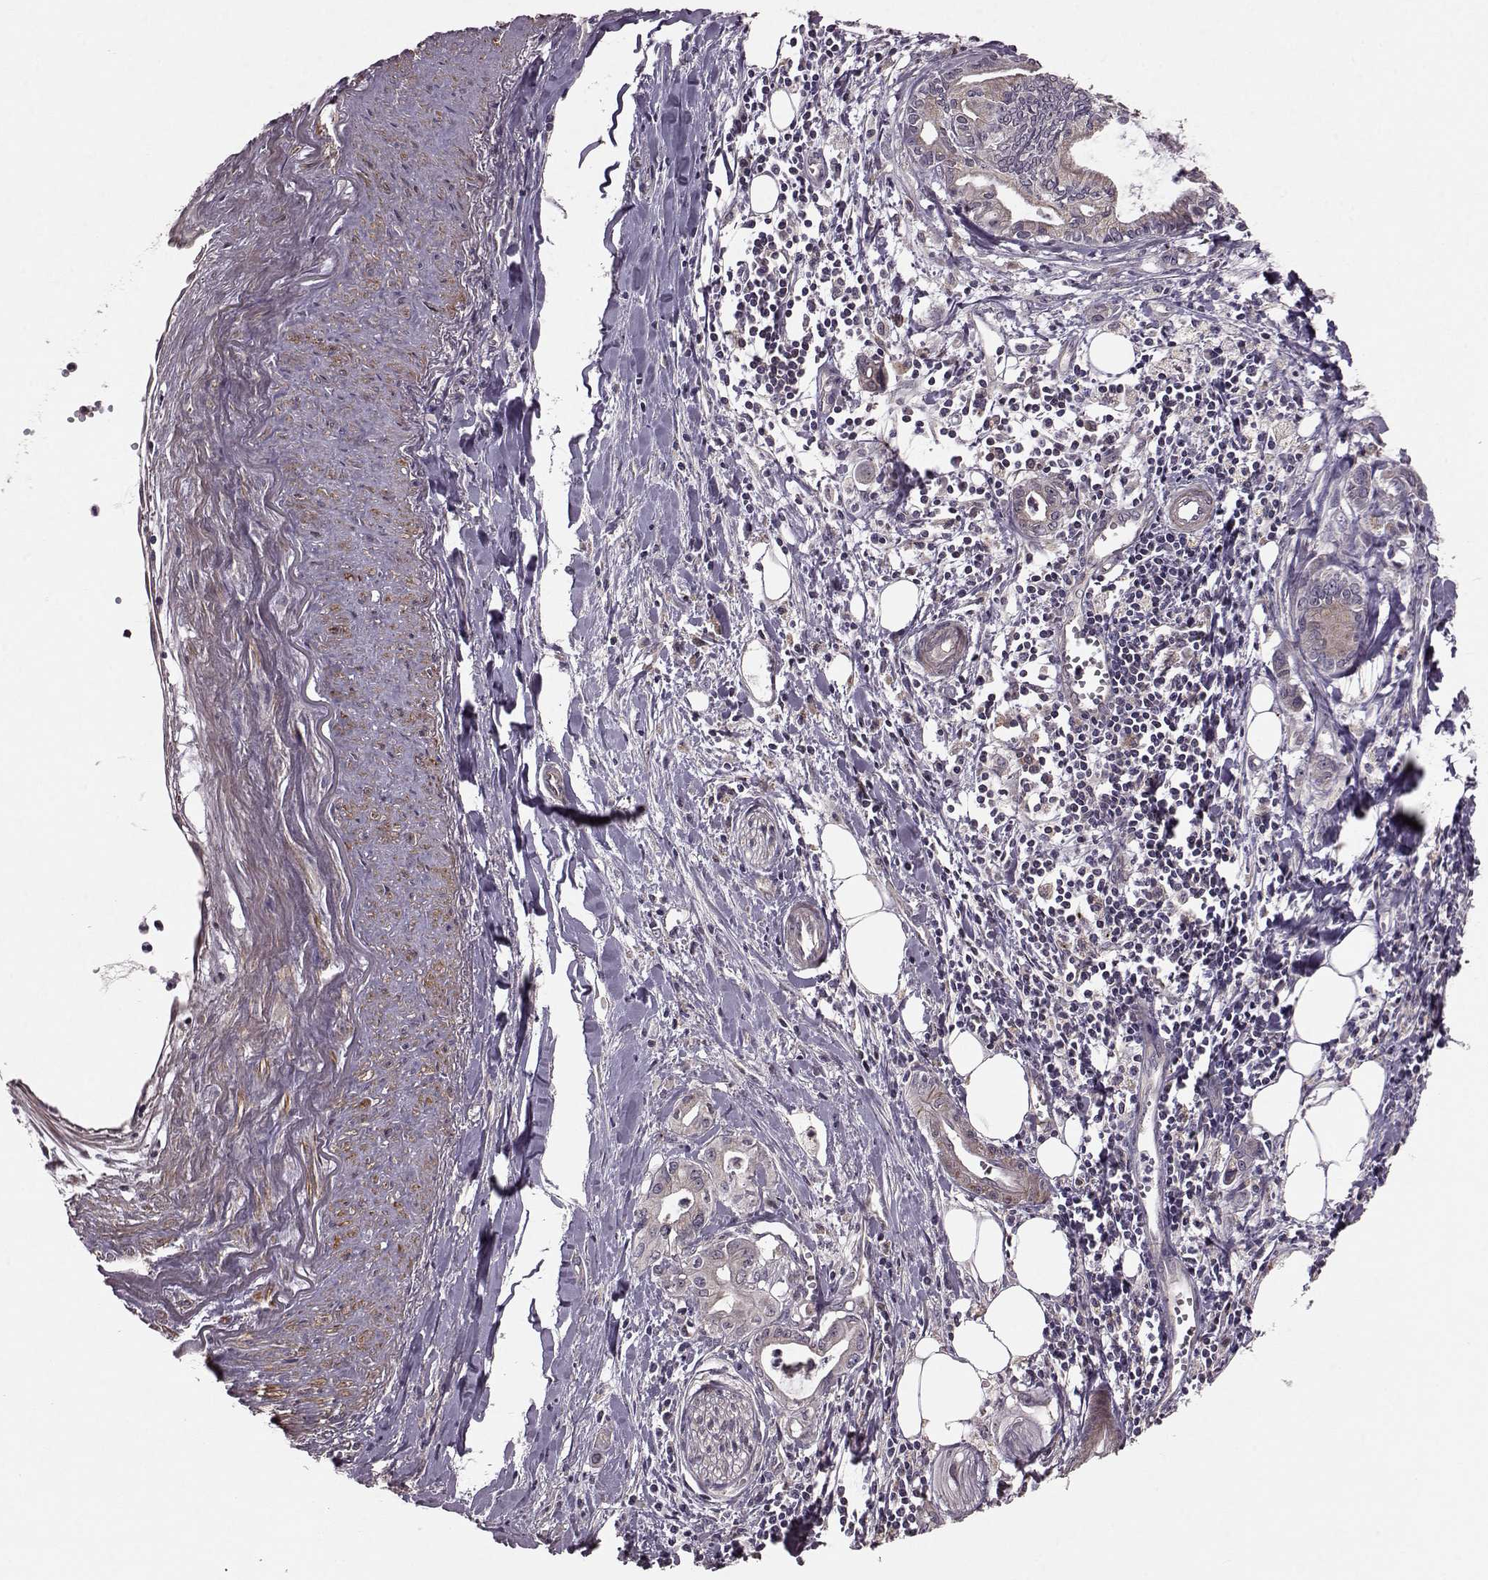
{"staining": {"intensity": "moderate", "quantity": "25%-75%", "location": "cytoplasmic/membranous"}, "tissue": "pancreatic cancer", "cell_type": "Tumor cells", "image_type": "cancer", "snomed": [{"axis": "morphology", "description": "Adenocarcinoma, NOS"}, {"axis": "topography", "description": "Pancreas"}], "caption": "The photomicrograph displays a brown stain indicating the presence of a protein in the cytoplasmic/membranous of tumor cells in pancreatic cancer (adenocarcinoma).", "gene": "FNIP2", "patient": {"sex": "male", "age": 71}}